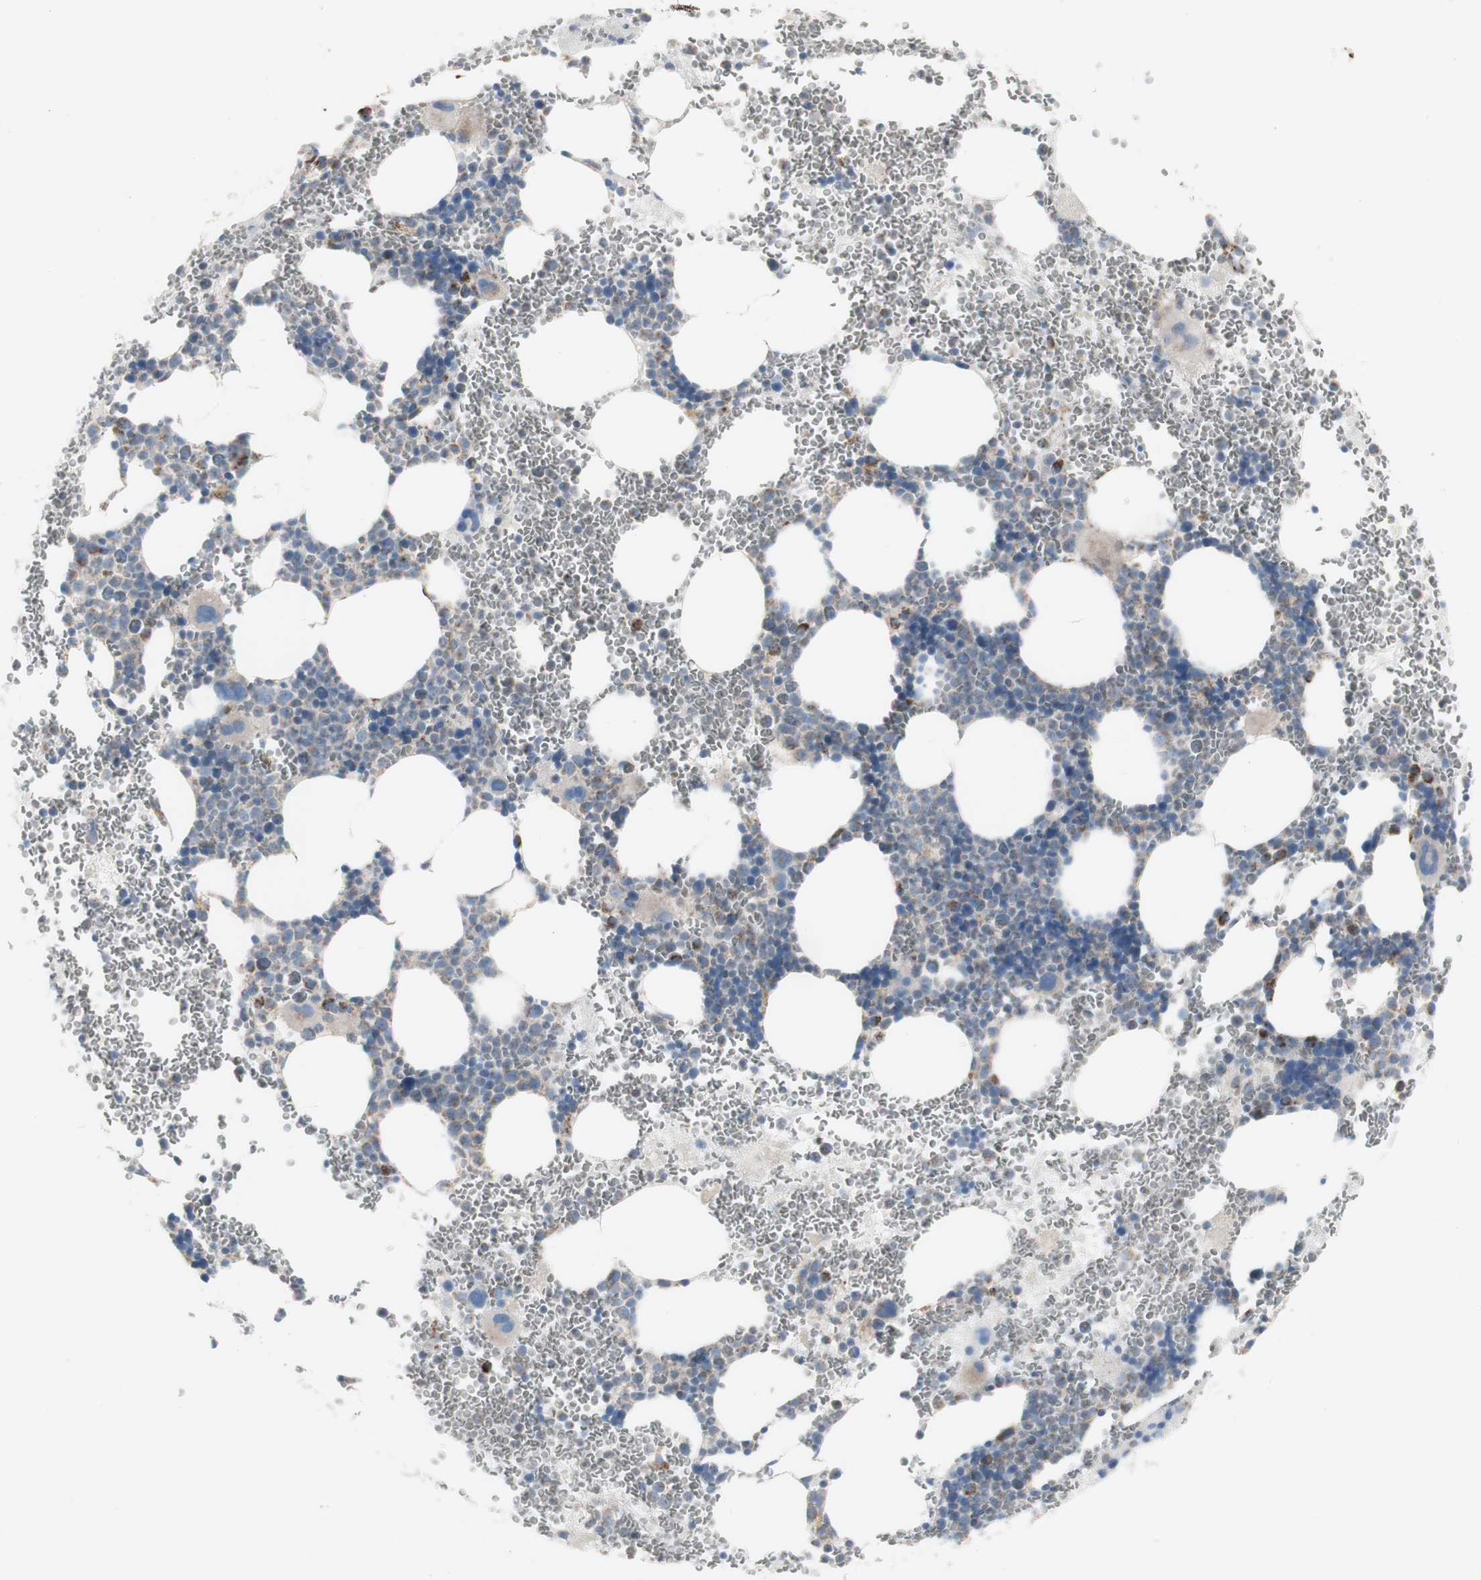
{"staining": {"intensity": "weak", "quantity": "<25%", "location": "cytoplasmic/membranous"}, "tissue": "bone marrow", "cell_type": "Hematopoietic cells", "image_type": "normal", "snomed": [{"axis": "morphology", "description": "Normal tissue, NOS"}, {"axis": "morphology", "description": "Inflammation, NOS"}, {"axis": "topography", "description": "Bone marrow"}], "caption": "Immunohistochemistry micrograph of benign bone marrow: human bone marrow stained with DAB (3,3'-diaminobenzidine) reveals no significant protein expression in hematopoietic cells. (Brightfield microscopy of DAB immunohistochemistry at high magnification).", "gene": "C3orf52", "patient": {"sex": "female", "age": 76}}